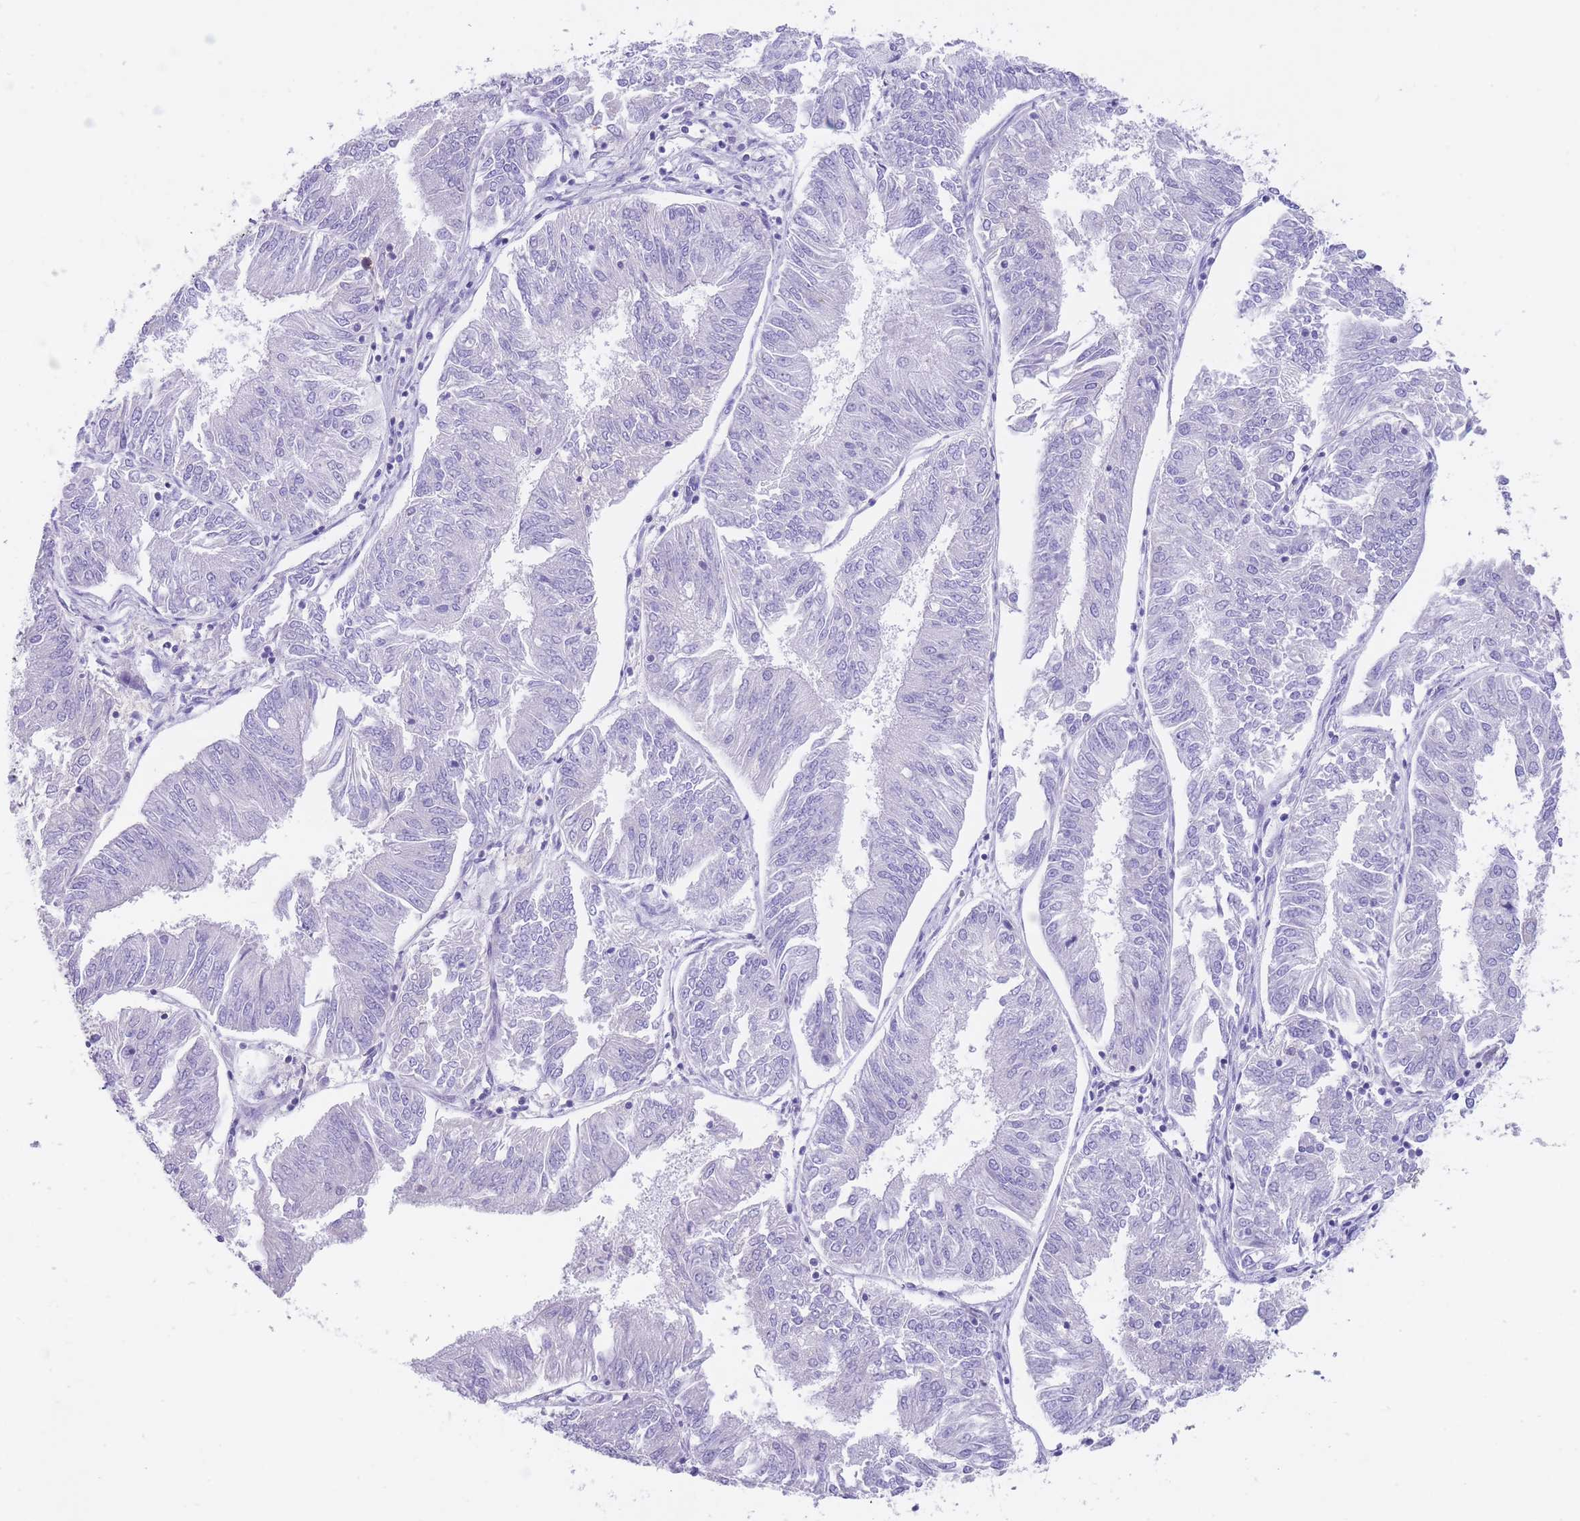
{"staining": {"intensity": "negative", "quantity": "none", "location": "none"}, "tissue": "endometrial cancer", "cell_type": "Tumor cells", "image_type": "cancer", "snomed": [{"axis": "morphology", "description": "Adenocarcinoma, NOS"}, {"axis": "topography", "description": "Endometrium"}], "caption": "Endometrial cancer (adenocarcinoma) stained for a protein using IHC reveals no positivity tumor cells.", "gene": "LDB3", "patient": {"sex": "female", "age": 58}}